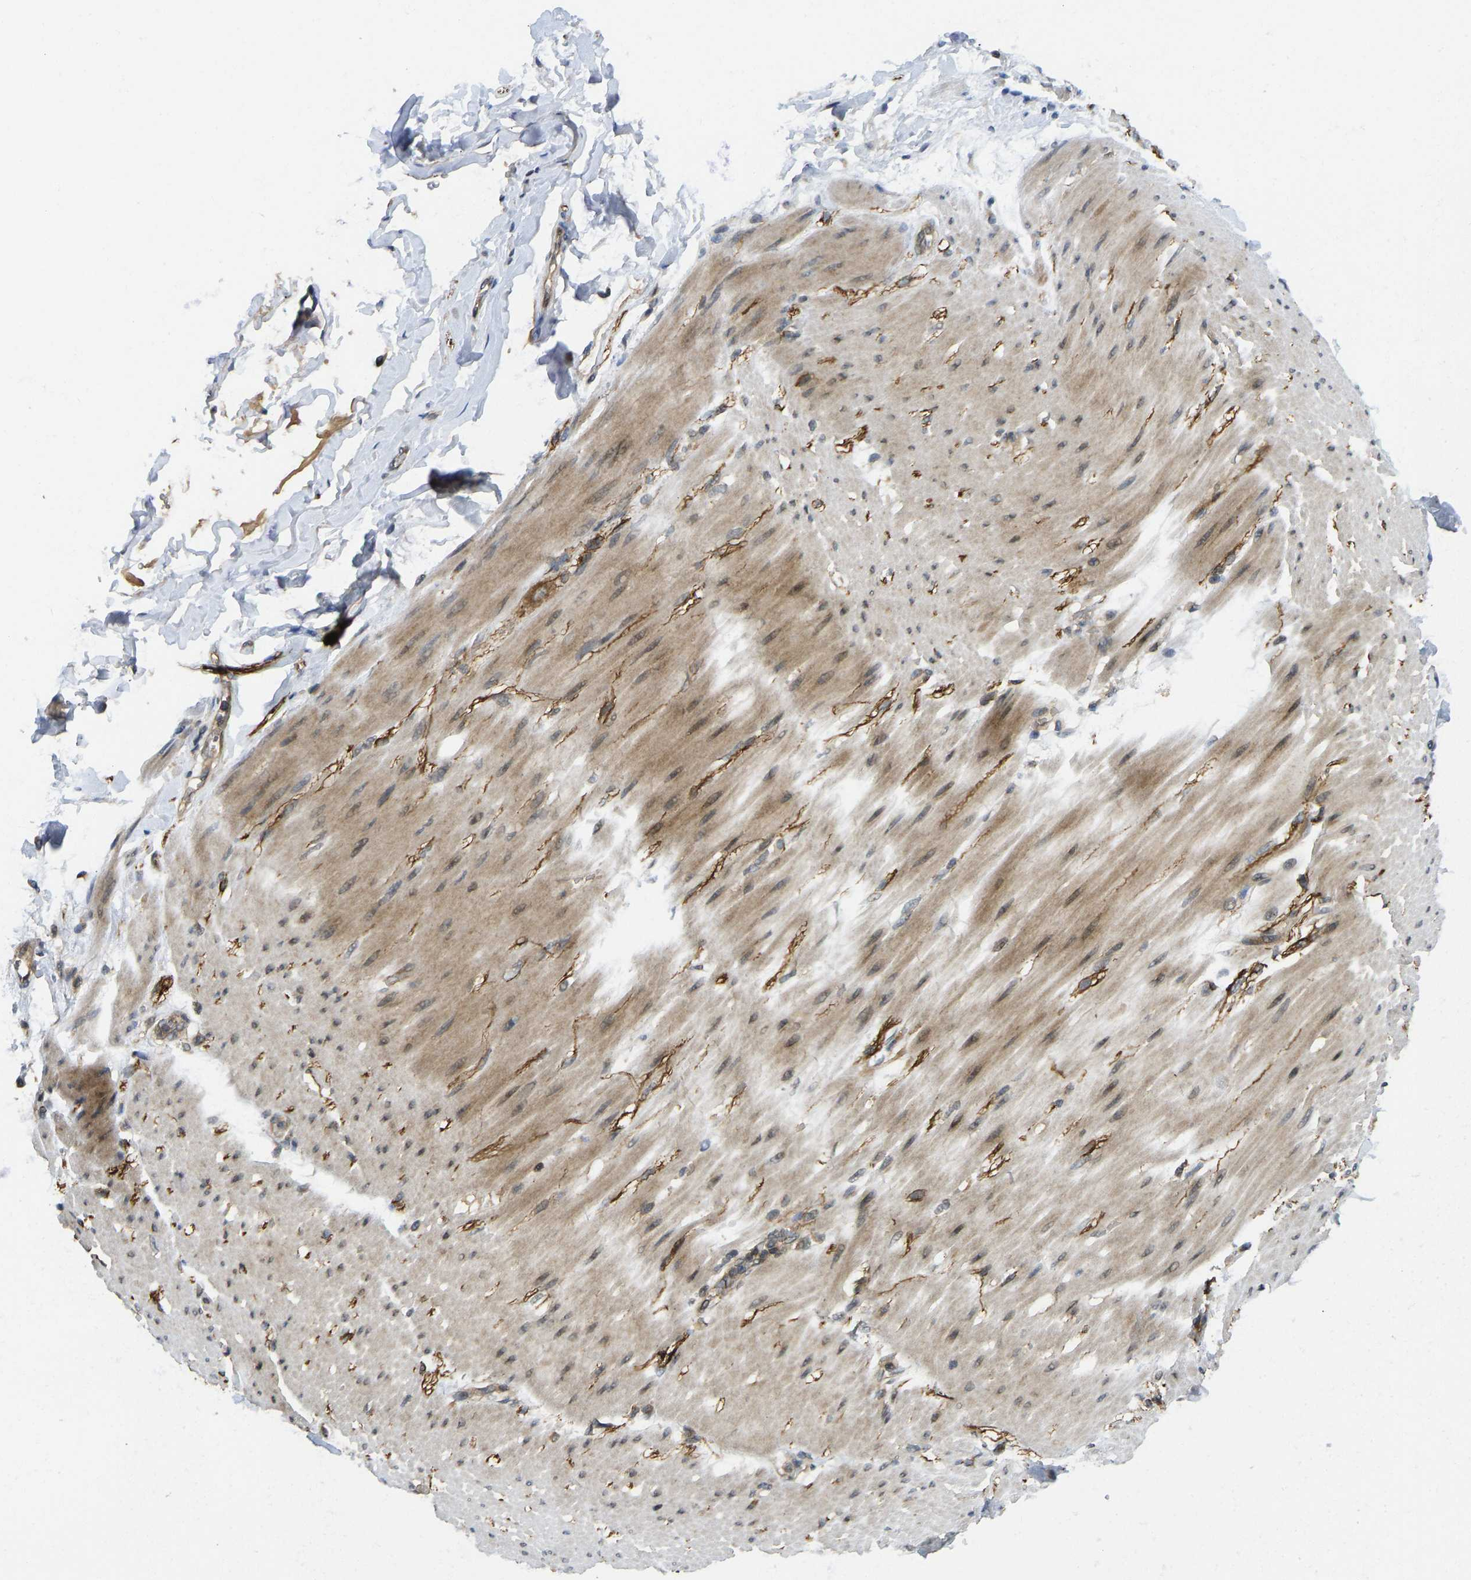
{"staining": {"intensity": "negative", "quantity": "none", "location": "none"}, "tissue": "adipose tissue", "cell_type": "Adipocytes", "image_type": "normal", "snomed": [{"axis": "morphology", "description": "Normal tissue, NOS"}, {"axis": "morphology", "description": "Adenocarcinoma, NOS"}, {"axis": "topography", "description": "Duodenum"}, {"axis": "topography", "description": "Peripheral nerve tissue"}], "caption": "DAB (3,3'-diaminobenzidine) immunohistochemical staining of benign adipose tissue demonstrates no significant expression in adipocytes. (DAB (3,3'-diaminobenzidine) immunohistochemistry (IHC) with hematoxylin counter stain).", "gene": "NDRG3", "patient": {"sex": "female", "age": 60}}